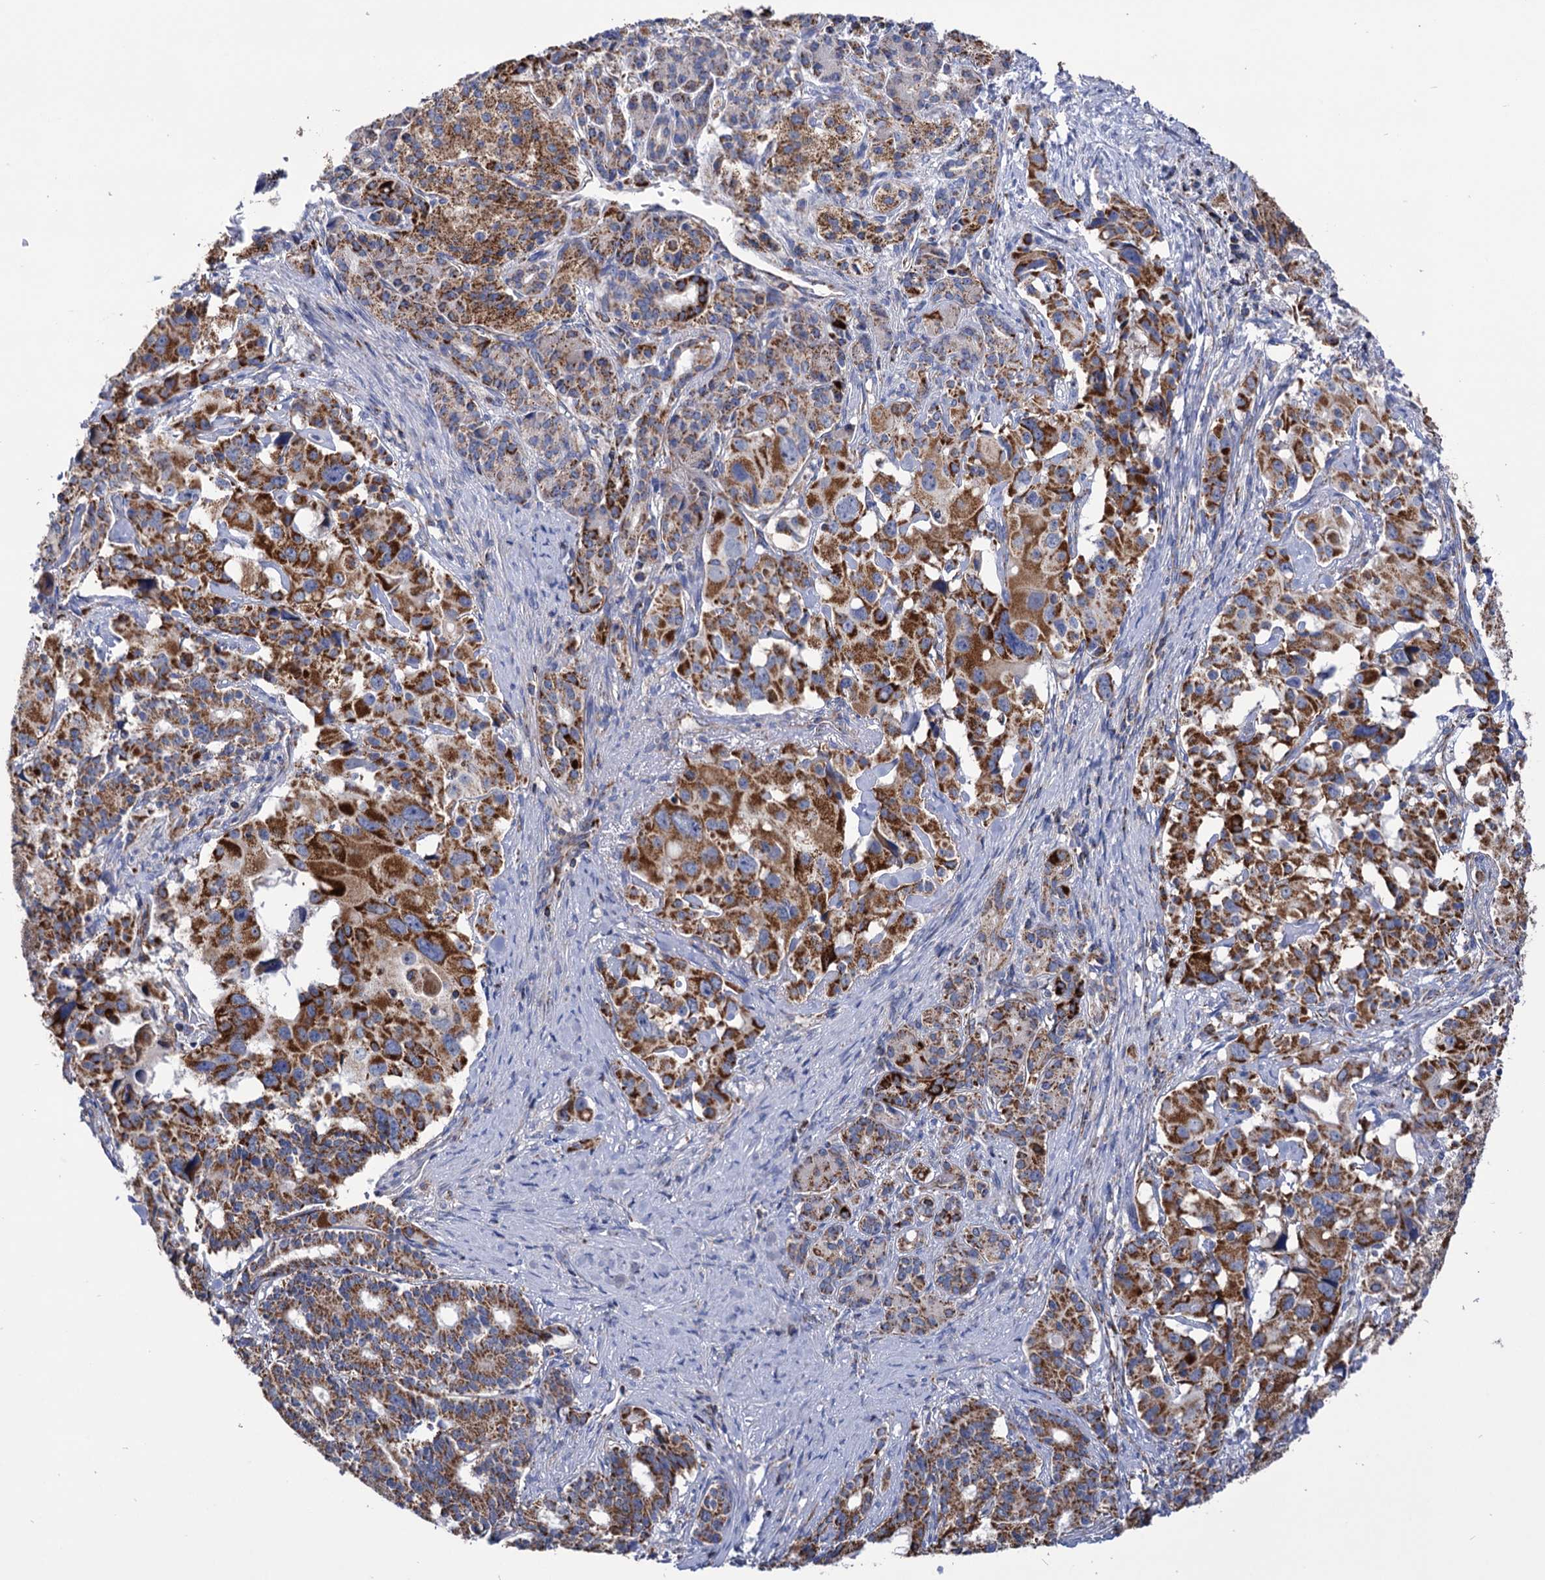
{"staining": {"intensity": "strong", "quantity": ">75%", "location": "cytoplasmic/membranous"}, "tissue": "pancreatic cancer", "cell_type": "Tumor cells", "image_type": "cancer", "snomed": [{"axis": "morphology", "description": "Adenocarcinoma, NOS"}, {"axis": "topography", "description": "Pancreas"}], "caption": "Protein staining of pancreatic adenocarcinoma tissue demonstrates strong cytoplasmic/membranous expression in about >75% of tumor cells. (Brightfield microscopy of DAB IHC at high magnification).", "gene": "ABHD10", "patient": {"sex": "female", "age": 74}}